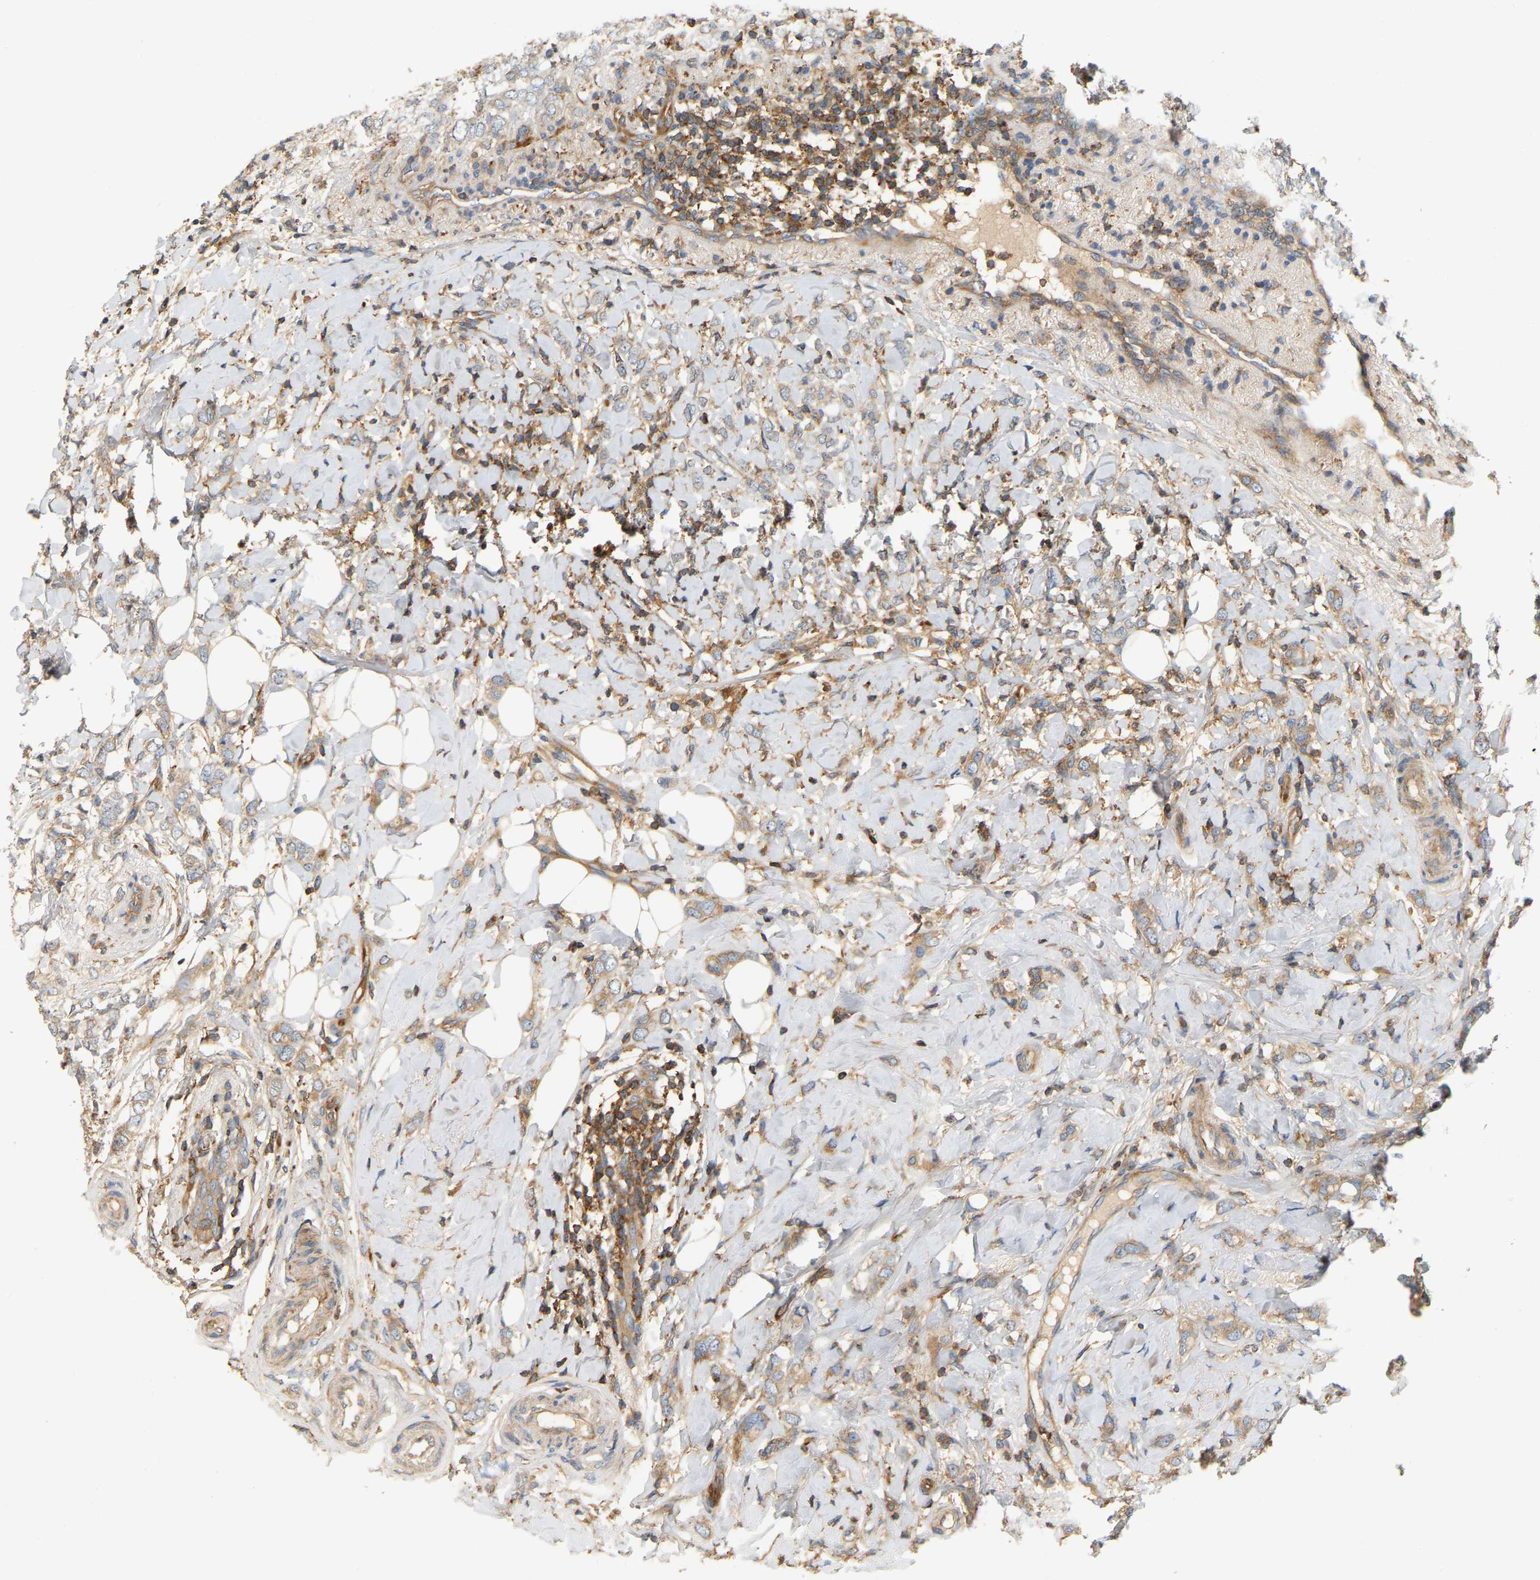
{"staining": {"intensity": "weak", "quantity": ">75%", "location": "cytoplasmic/membranous"}, "tissue": "breast cancer", "cell_type": "Tumor cells", "image_type": "cancer", "snomed": [{"axis": "morphology", "description": "Normal tissue, NOS"}, {"axis": "morphology", "description": "Lobular carcinoma"}, {"axis": "topography", "description": "Breast"}], "caption": "Immunohistochemistry (IHC) photomicrograph of neoplastic tissue: human breast cancer (lobular carcinoma) stained using IHC shows low levels of weak protein expression localized specifically in the cytoplasmic/membranous of tumor cells, appearing as a cytoplasmic/membranous brown color.", "gene": "AKAP13", "patient": {"sex": "female", "age": 47}}